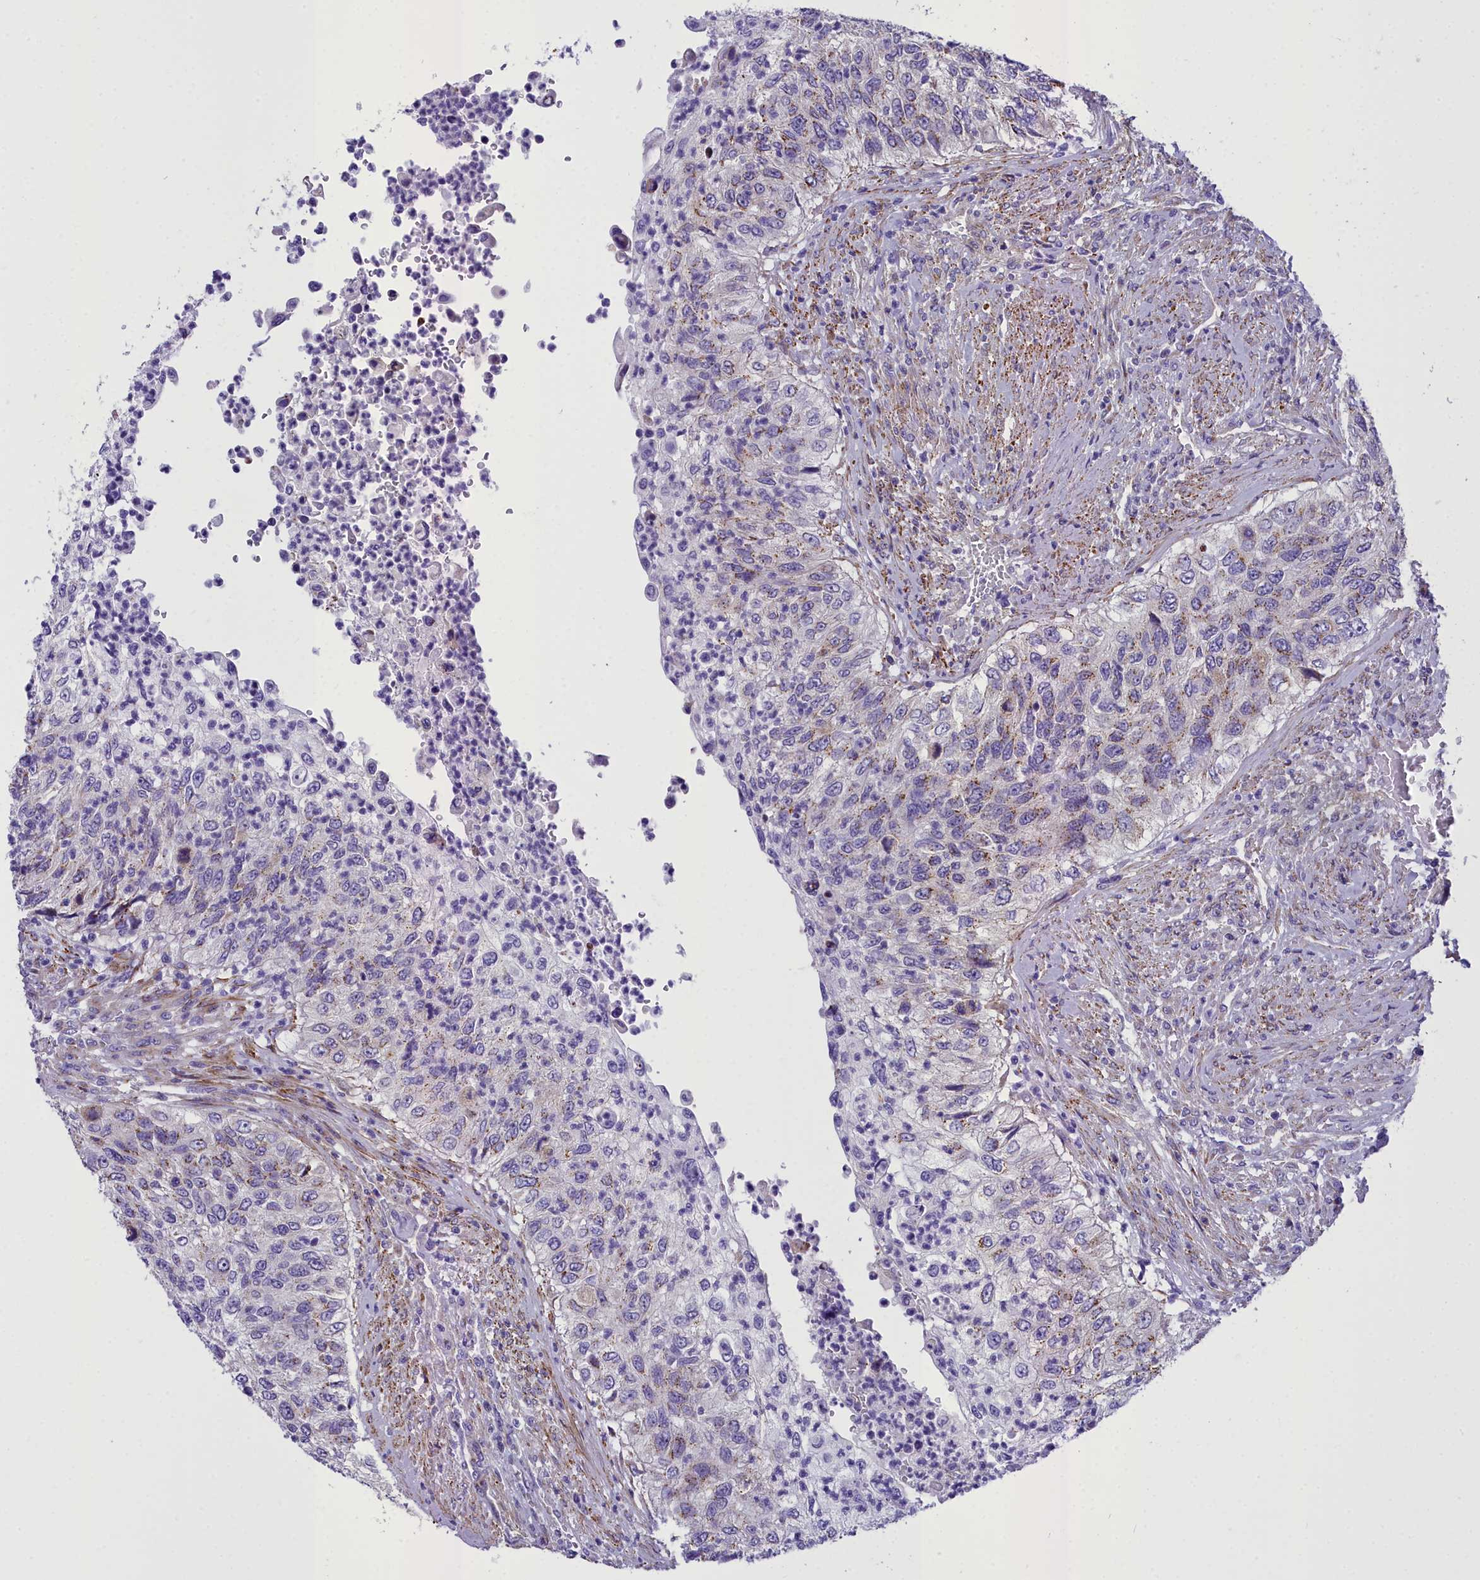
{"staining": {"intensity": "moderate", "quantity": "<25%", "location": "cytoplasmic/membranous"}, "tissue": "urothelial cancer", "cell_type": "Tumor cells", "image_type": "cancer", "snomed": [{"axis": "morphology", "description": "Urothelial carcinoma, High grade"}, {"axis": "topography", "description": "Urinary bladder"}], "caption": "A micrograph of urothelial carcinoma (high-grade) stained for a protein displays moderate cytoplasmic/membranous brown staining in tumor cells. The protein is shown in brown color, while the nuclei are stained blue.", "gene": "GFRA1", "patient": {"sex": "female", "age": 60}}